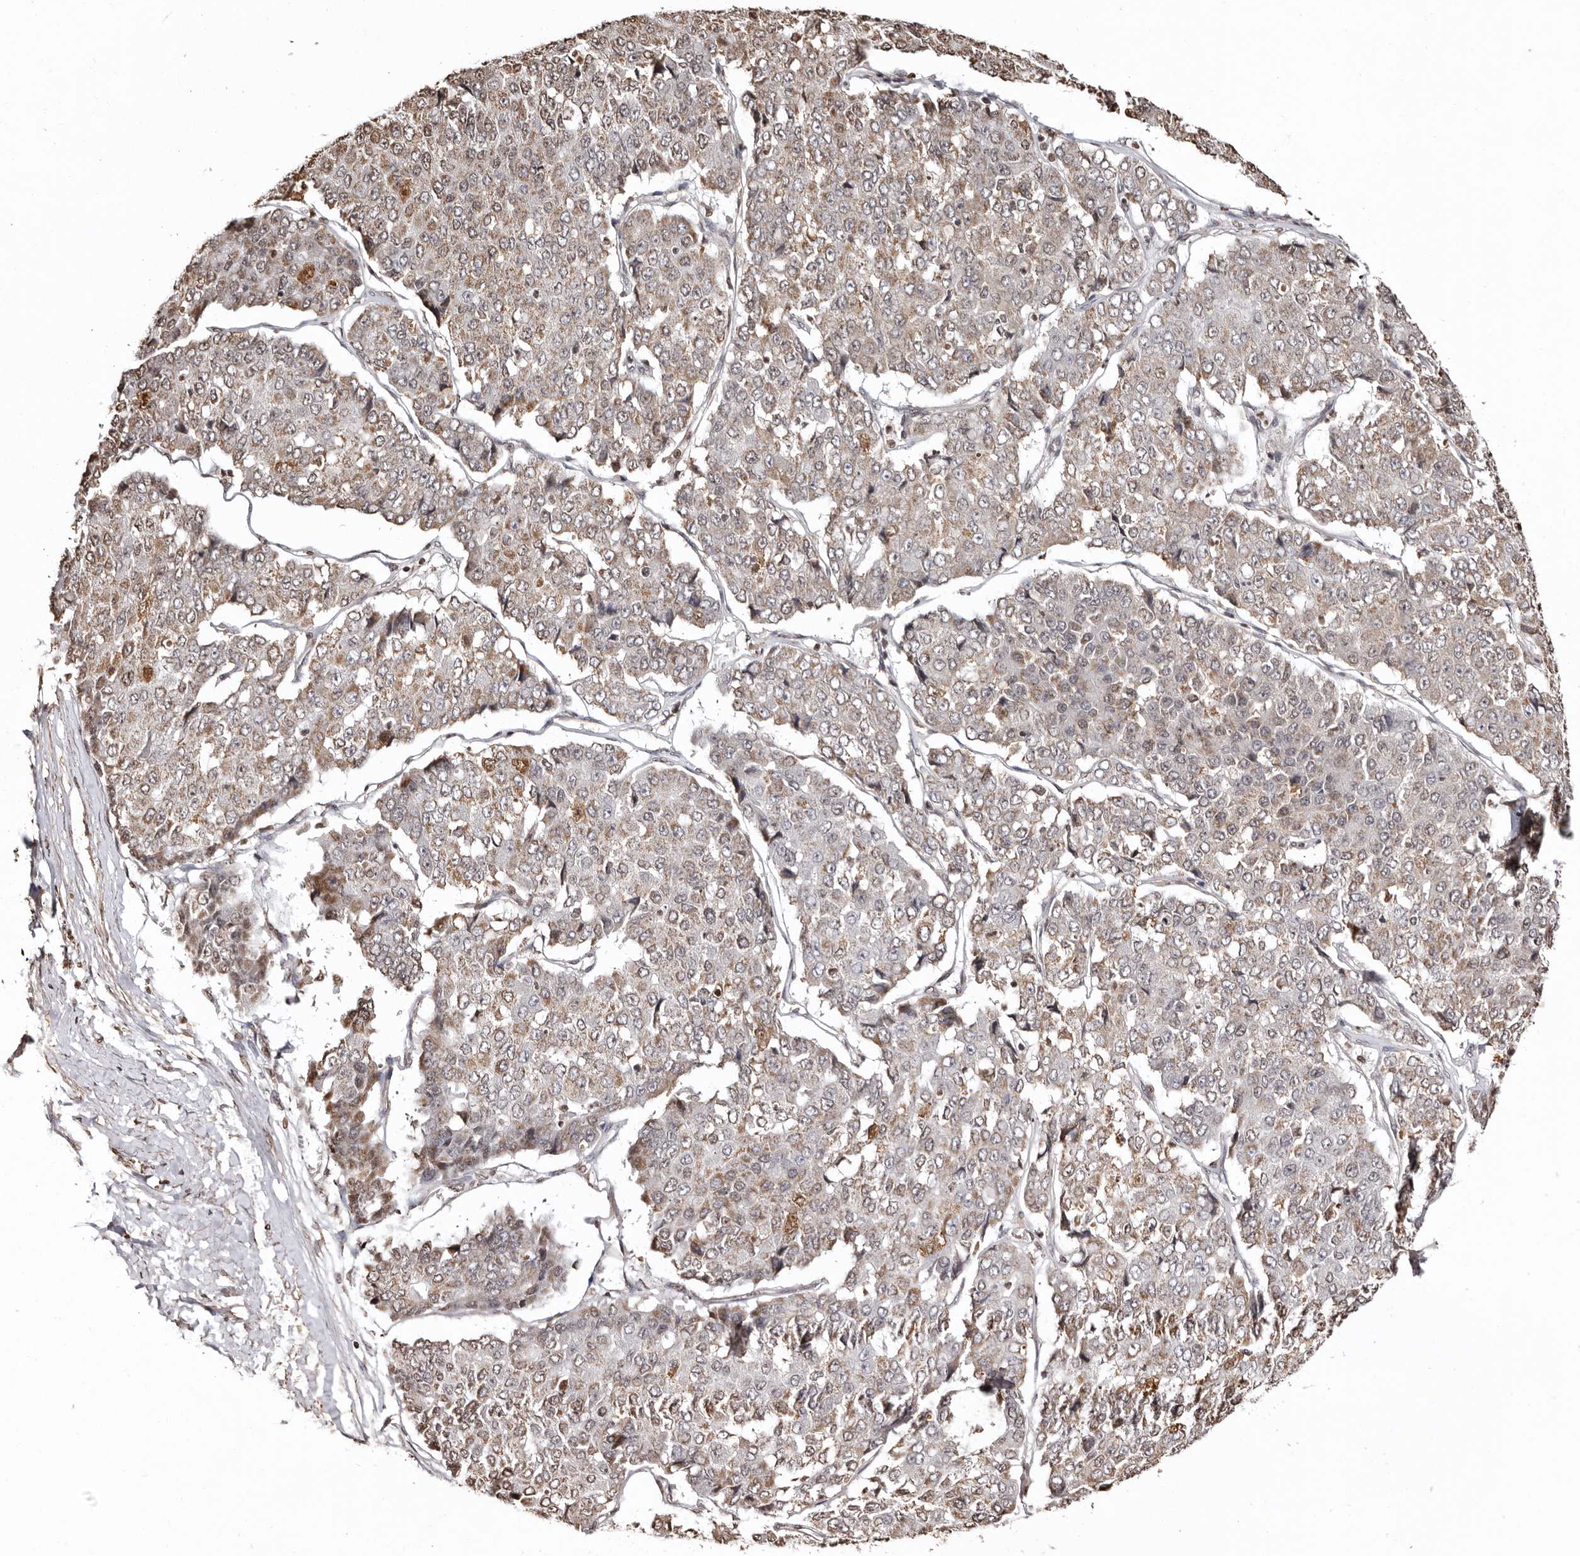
{"staining": {"intensity": "moderate", "quantity": "25%-75%", "location": "cytoplasmic/membranous"}, "tissue": "pancreatic cancer", "cell_type": "Tumor cells", "image_type": "cancer", "snomed": [{"axis": "morphology", "description": "Adenocarcinoma, NOS"}, {"axis": "topography", "description": "Pancreas"}], "caption": "Pancreatic cancer (adenocarcinoma) stained for a protein reveals moderate cytoplasmic/membranous positivity in tumor cells. The staining was performed using DAB (3,3'-diaminobenzidine) to visualize the protein expression in brown, while the nuclei were stained in blue with hematoxylin (Magnification: 20x).", "gene": "CCDC190", "patient": {"sex": "male", "age": 50}}